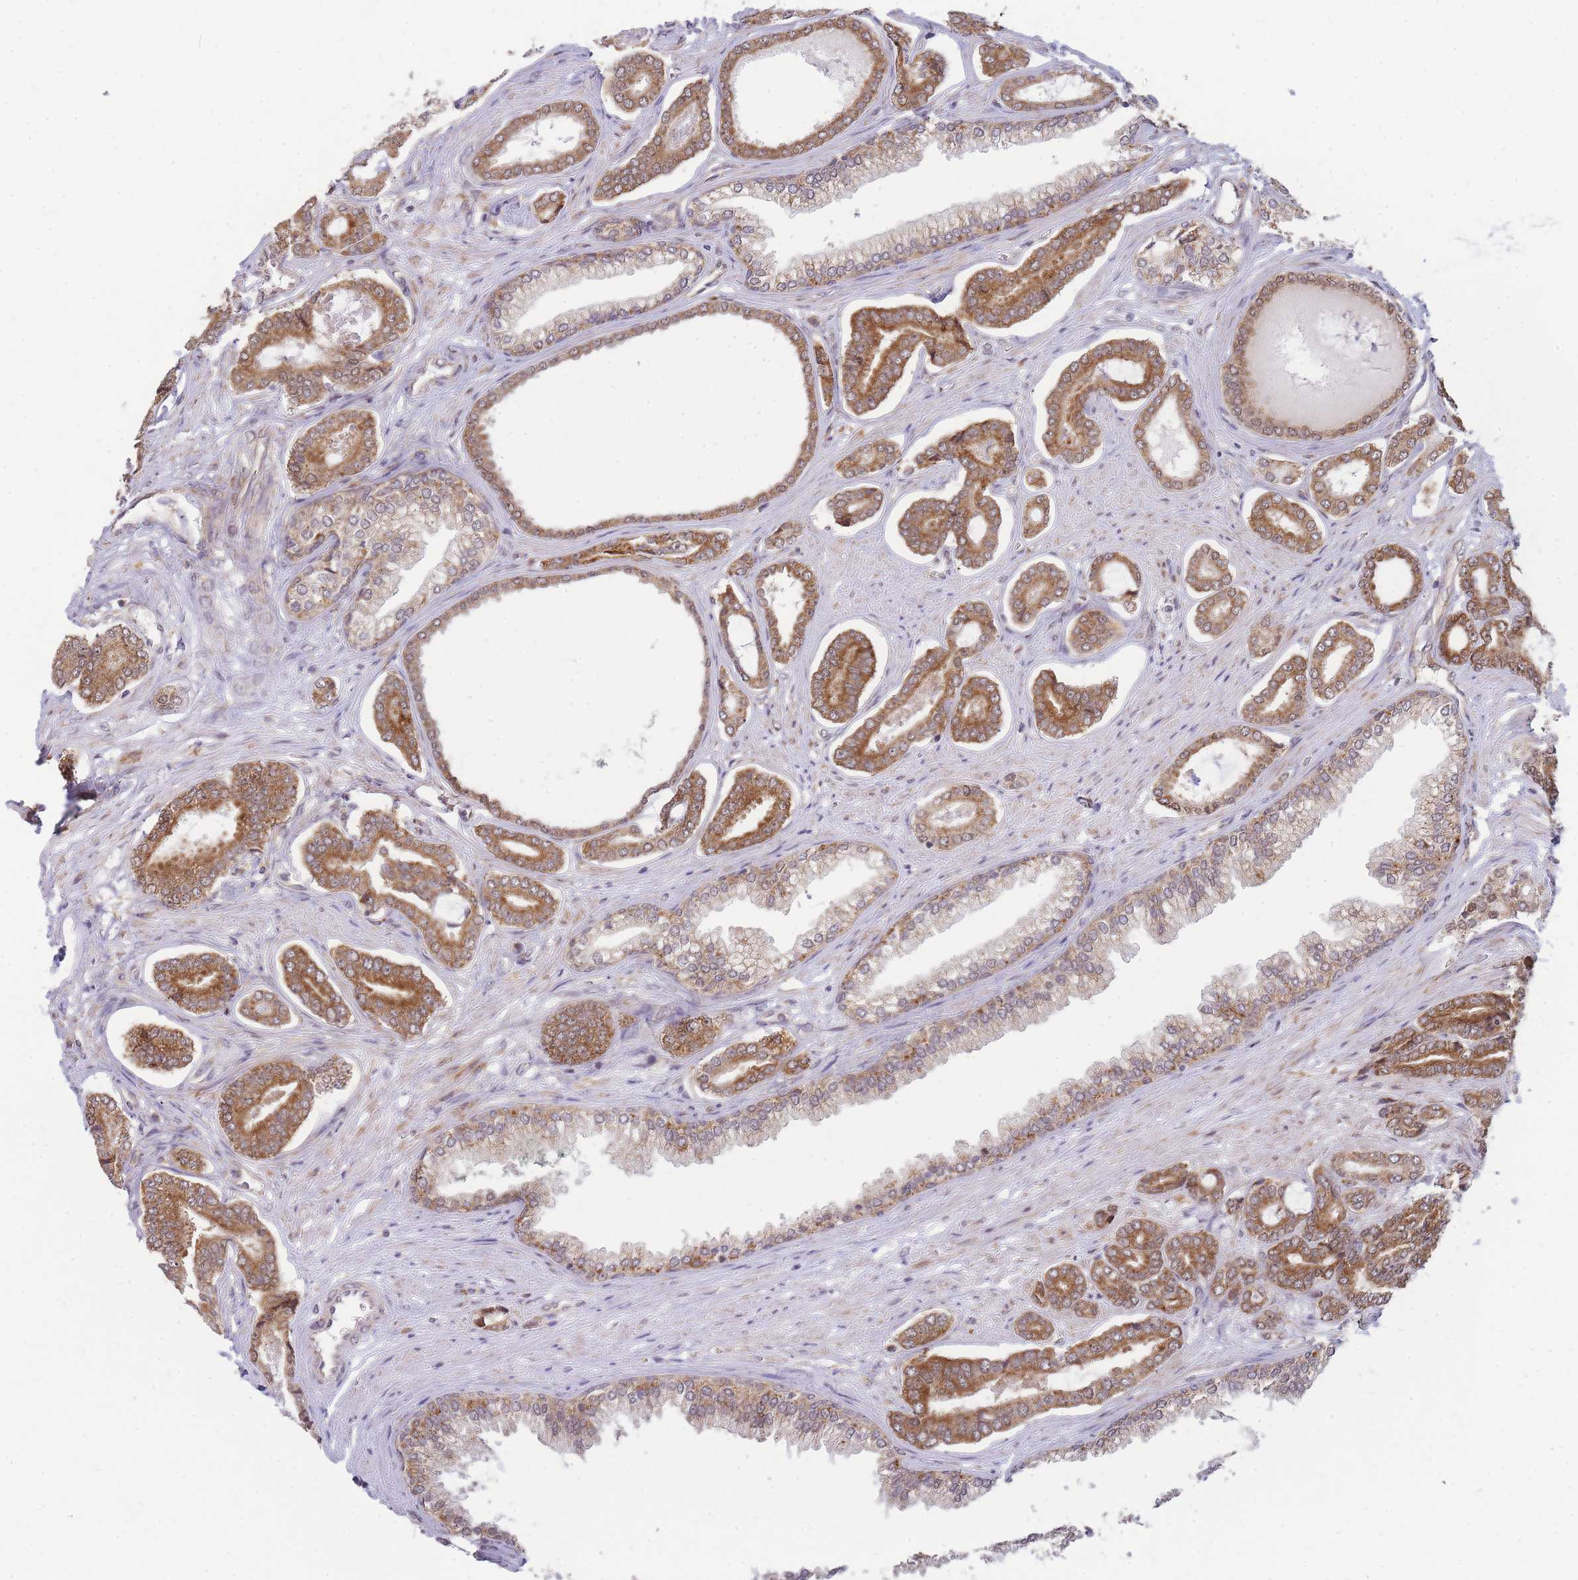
{"staining": {"intensity": "moderate", "quantity": ">75%", "location": "cytoplasmic/membranous"}, "tissue": "prostate cancer", "cell_type": "Tumor cells", "image_type": "cancer", "snomed": [{"axis": "morphology", "description": "Adenocarcinoma, NOS"}, {"axis": "topography", "description": "Prostate and seminal vesicle, NOS"}], "caption": "A medium amount of moderate cytoplasmic/membranous expression is appreciated in about >75% of tumor cells in prostate adenocarcinoma tissue.", "gene": "MRPL23", "patient": {"sex": "male", "age": 76}}